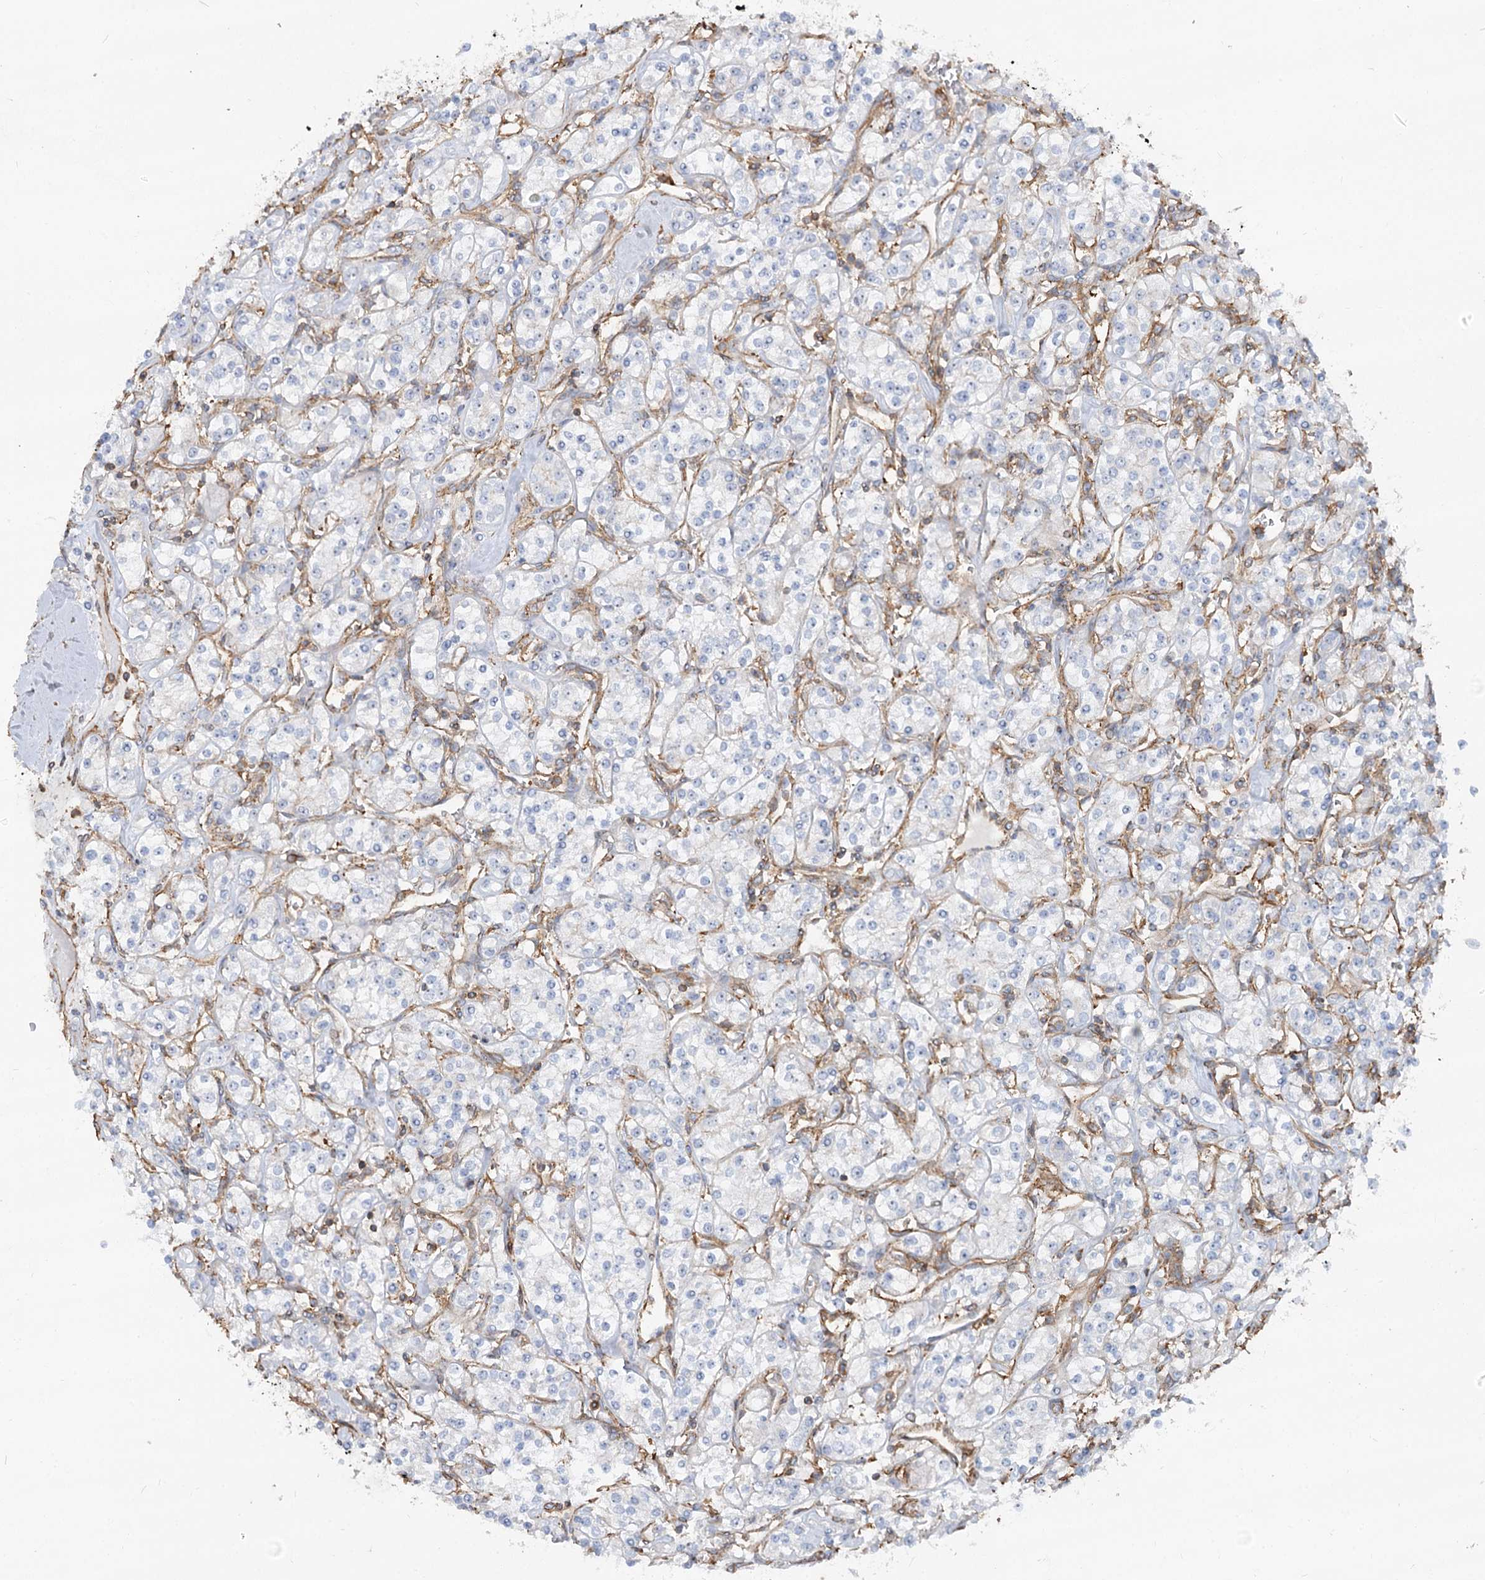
{"staining": {"intensity": "negative", "quantity": "none", "location": "none"}, "tissue": "renal cancer", "cell_type": "Tumor cells", "image_type": "cancer", "snomed": [{"axis": "morphology", "description": "Adenocarcinoma, NOS"}, {"axis": "topography", "description": "Kidney"}], "caption": "Photomicrograph shows no protein expression in tumor cells of adenocarcinoma (renal) tissue.", "gene": "WDR36", "patient": {"sex": "male", "age": 77}}